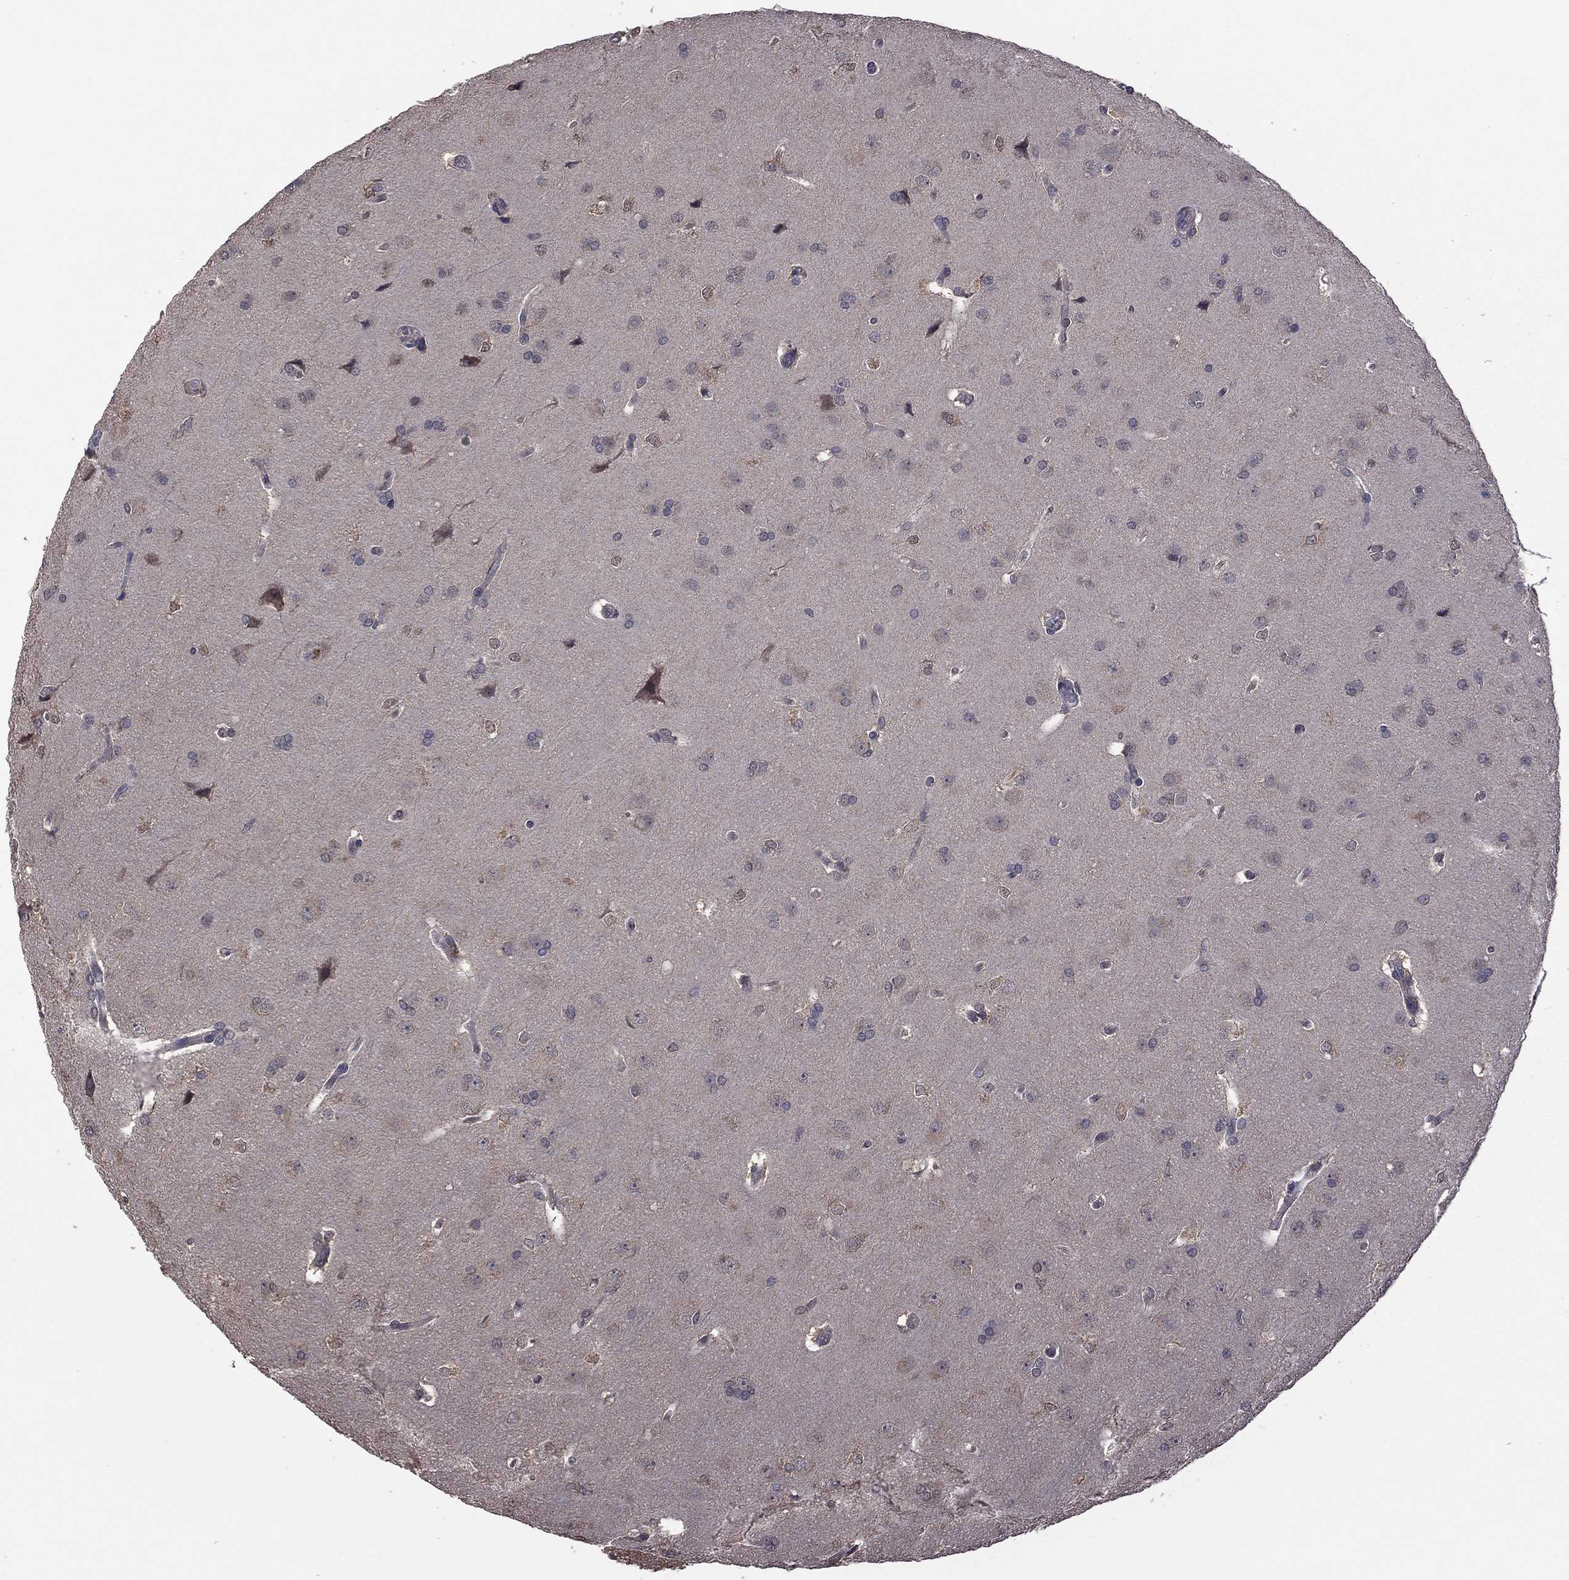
{"staining": {"intensity": "negative", "quantity": "none", "location": "none"}, "tissue": "glioma", "cell_type": "Tumor cells", "image_type": "cancer", "snomed": [{"axis": "morphology", "description": "Glioma, malignant, Low grade"}, {"axis": "topography", "description": "Brain"}], "caption": "Tumor cells are negative for brown protein staining in glioma.", "gene": "TSNARE1", "patient": {"sex": "female", "age": 32}}